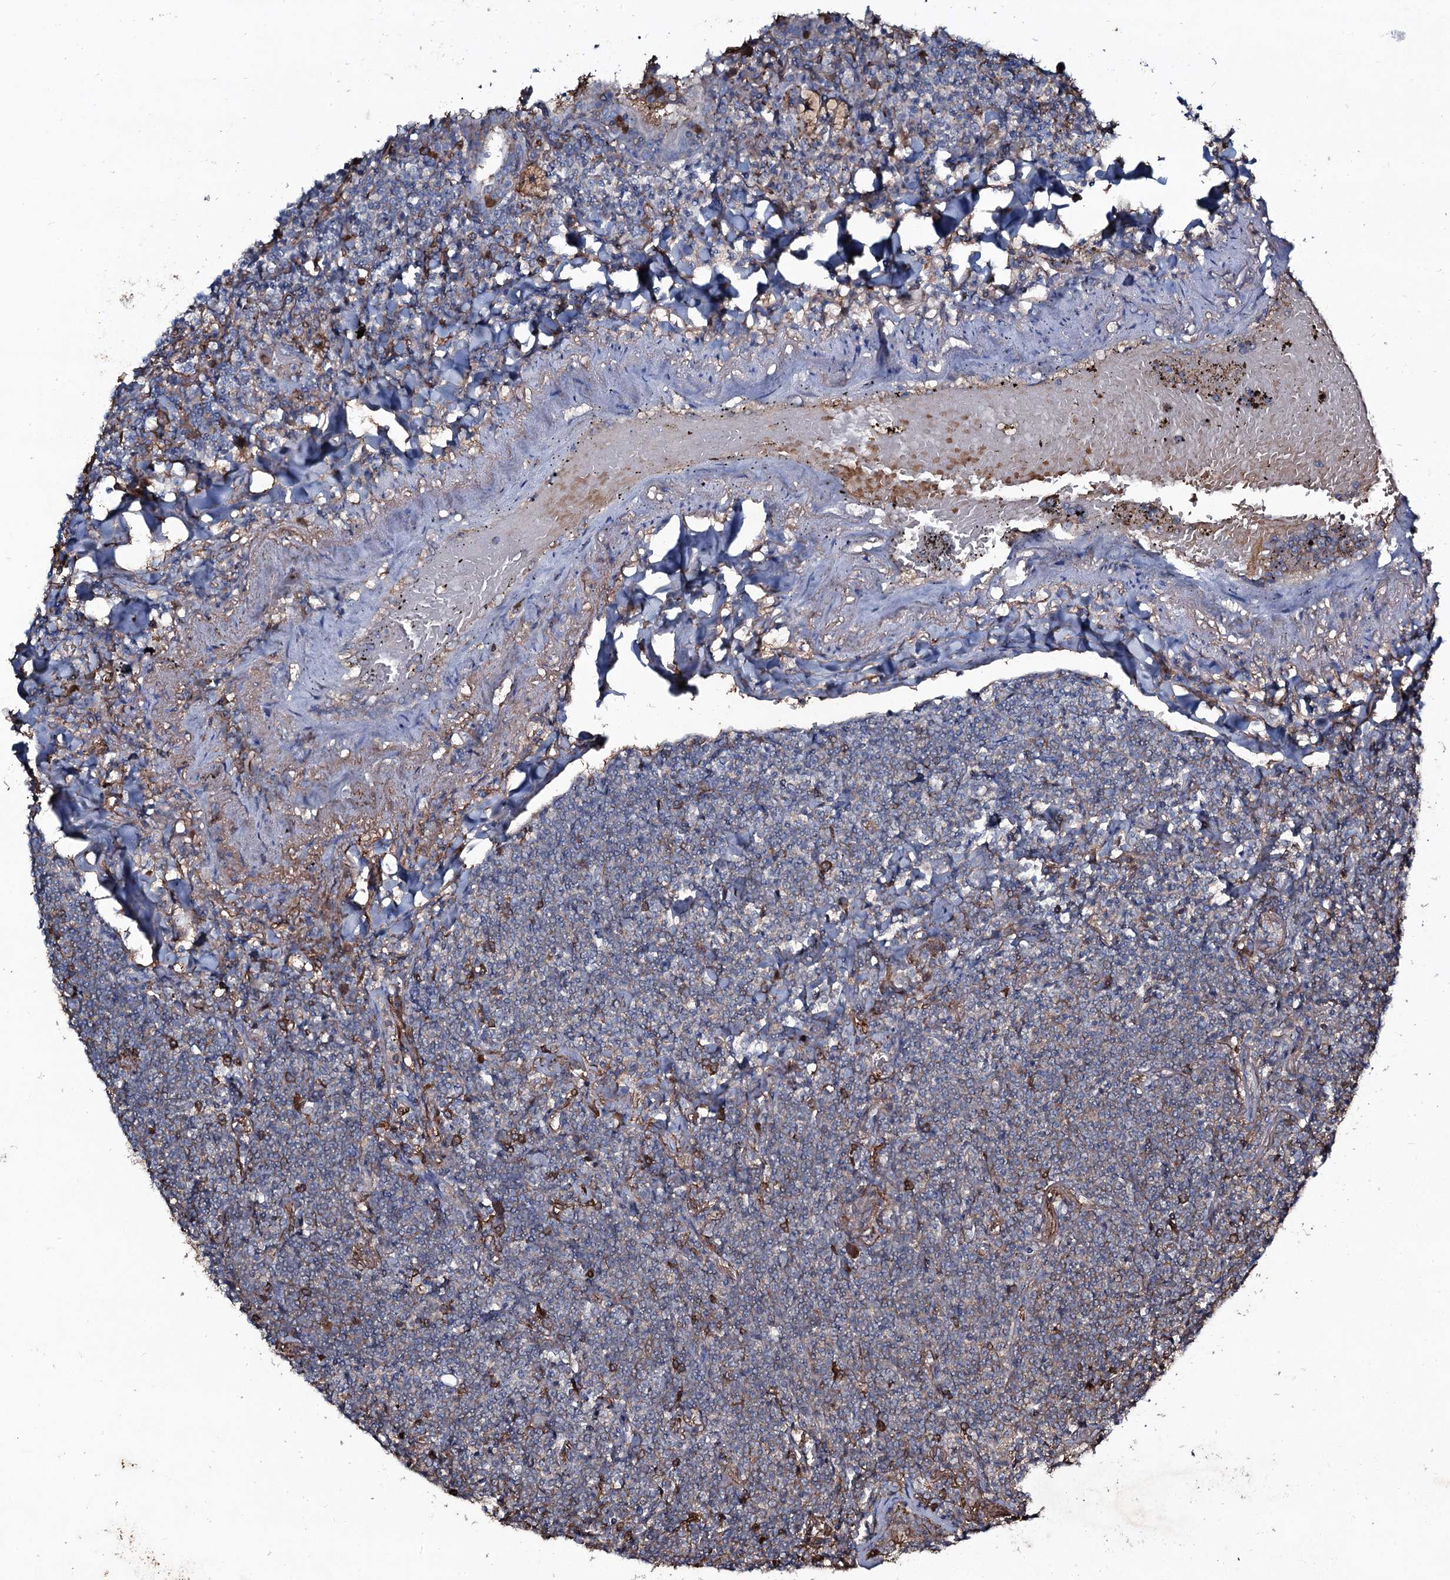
{"staining": {"intensity": "weak", "quantity": "25%-75%", "location": "cytoplasmic/membranous"}, "tissue": "lymphoma", "cell_type": "Tumor cells", "image_type": "cancer", "snomed": [{"axis": "morphology", "description": "Malignant lymphoma, non-Hodgkin's type, Low grade"}, {"axis": "topography", "description": "Lung"}], "caption": "Lymphoma stained with immunohistochemistry demonstrates weak cytoplasmic/membranous positivity in about 25%-75% of tumor cells. Ihc stains the protein of interest in brown and the nuclei are stained blue.", "gene": "EDN1", "patient": {"sex": "female", "age": 71}}